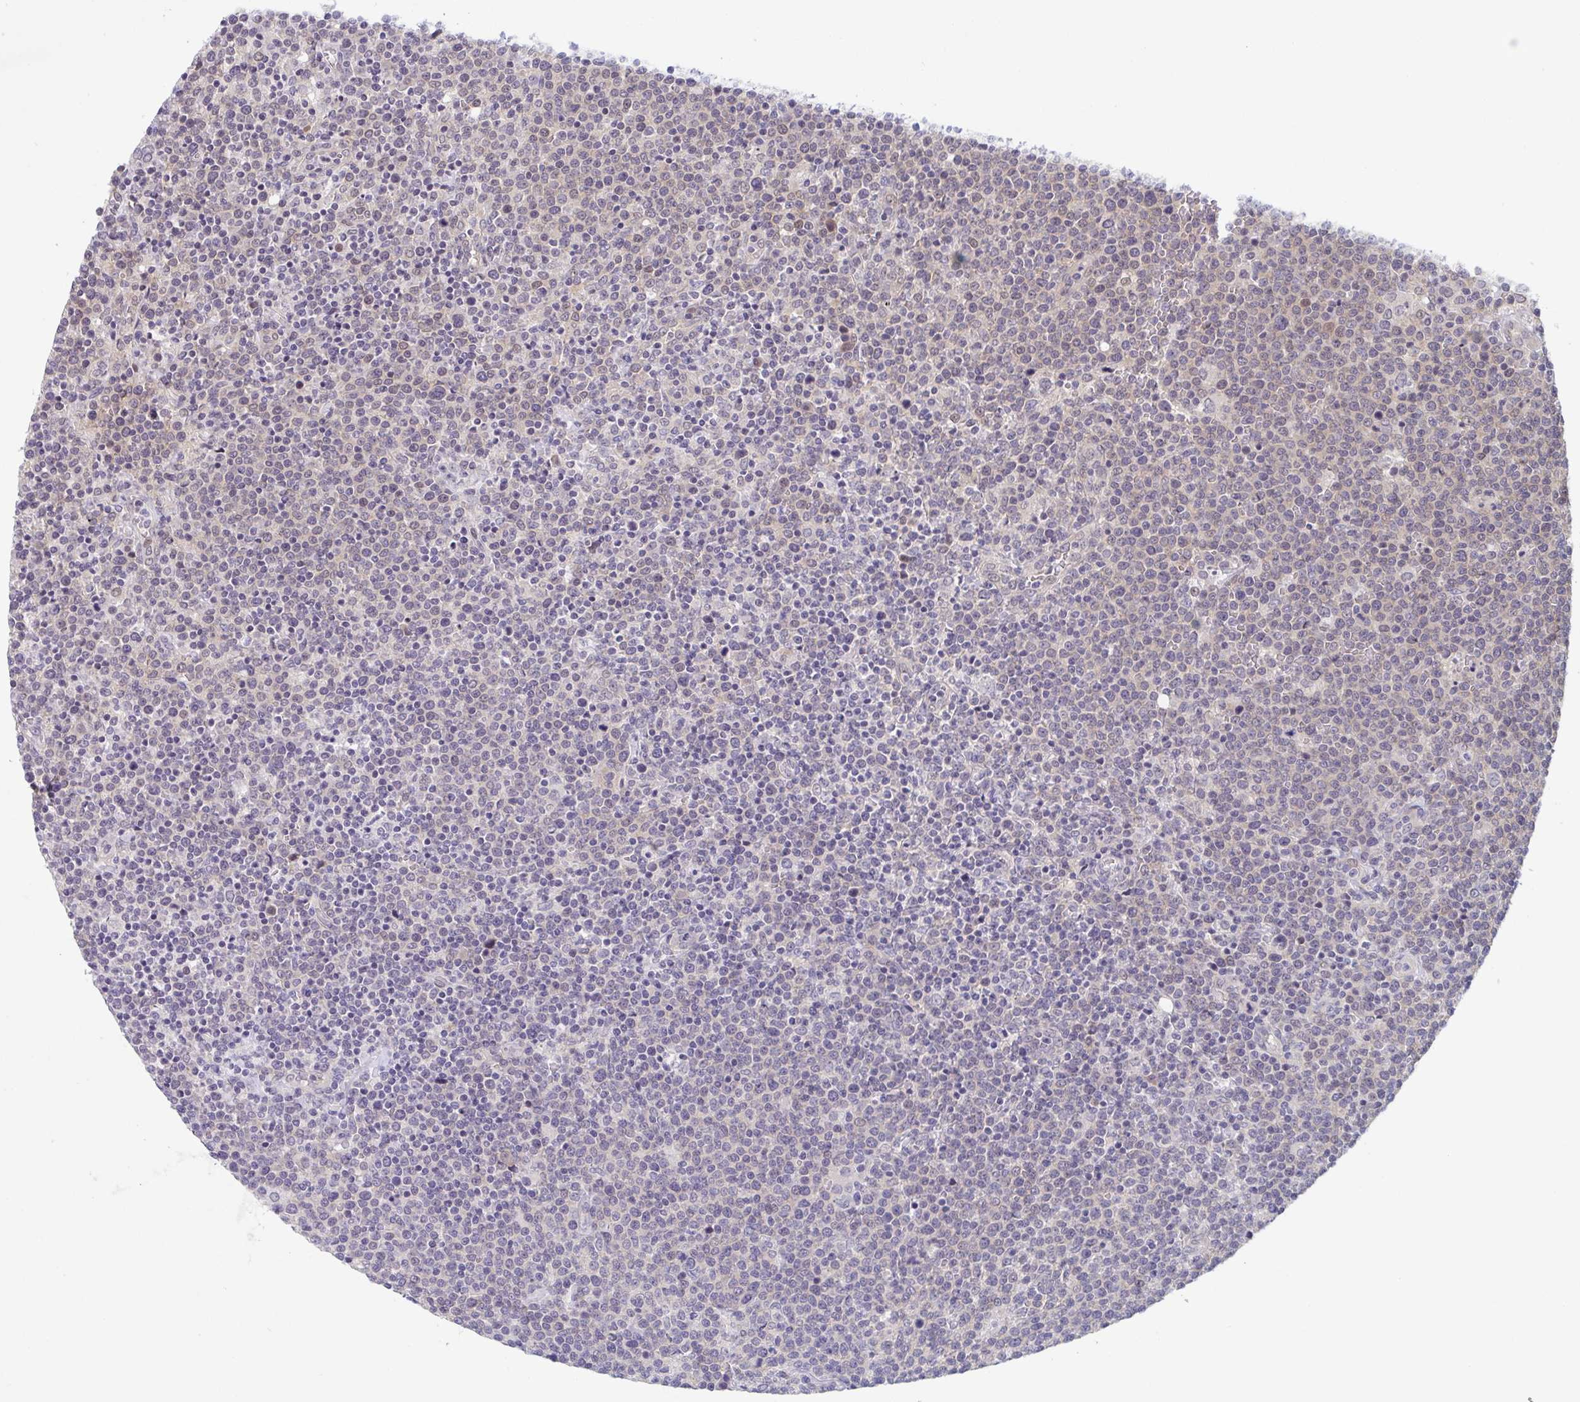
{"staining": {"intensity": "negative", "quantity": "none", "location": "none"}, "tissue": "lymphoma", "cell_type": "Tumor cells", "image_type": "cancer", "snomed": [{"axis": "morphology", "description": "Malignant lymphoma, non-Hodgkin's type, High grade"}, {"axis": "topography", "description": "Lymph node"}], "caption": "Lymphoma was stained to show a protein in brown. There is no significant staining in tumor cells.", "gene": "RIOK1", "patient": {"sex": "male", "age": 61}}